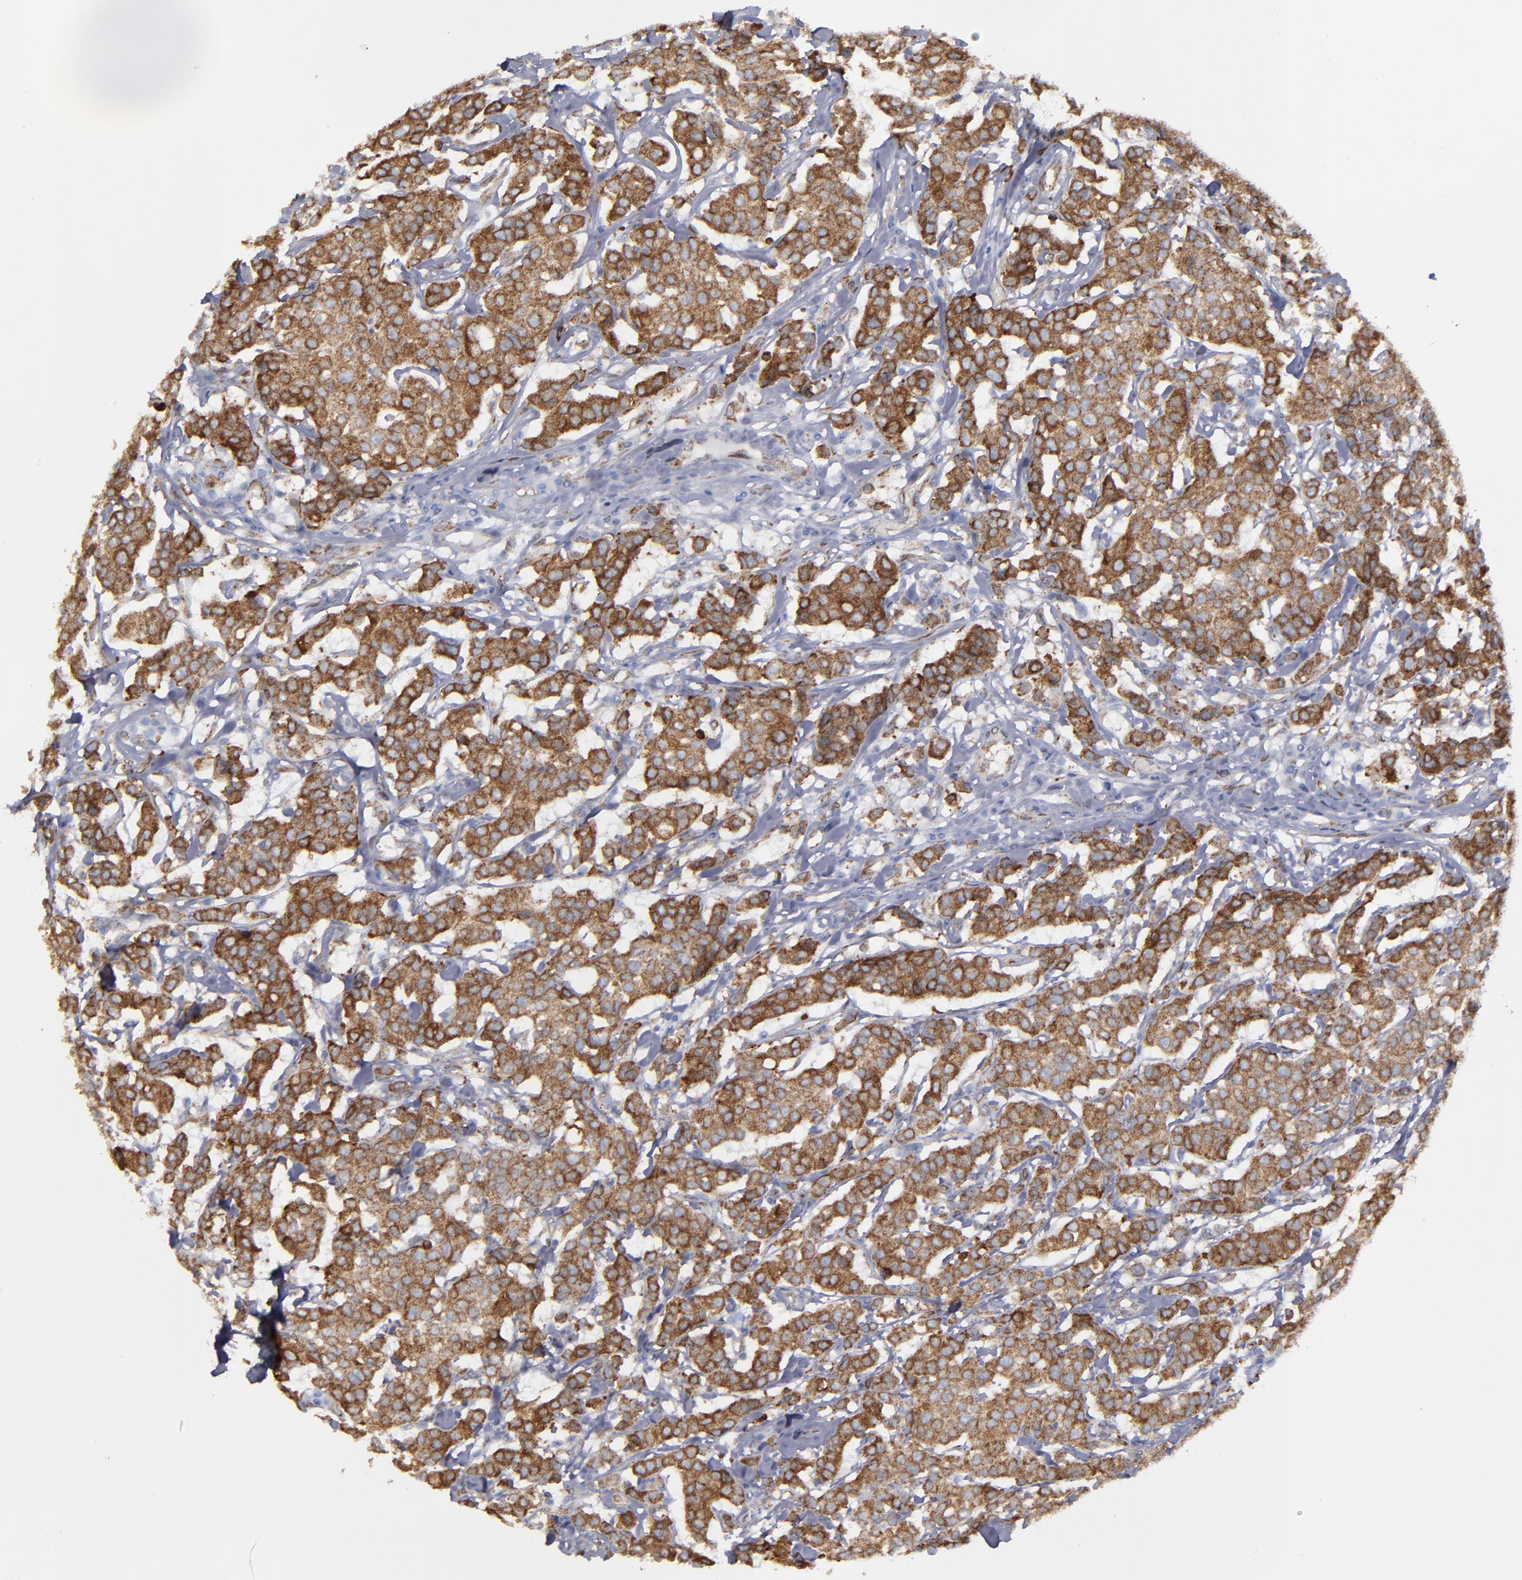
{"staining": {"intensity": "moderate", "quantity": ">75%", "location": "cytoplasmic/membranous"}, "tissue": "breast cancer", "cell_type": "Tumor cells", "image_type": "cancer", "snomed": [{"axis": "morphology", "description": "Duct carcinoma"}, {"axis": "topography", "description": "Breast"}], "caption": "Tumor cells display moderate cytoplasmic/membranous expression in about >75% of cells in breast infiltrating ductal carcinoma.", "gene": "ERLIN2", "patient": {"sex": "female", "age": 27}}